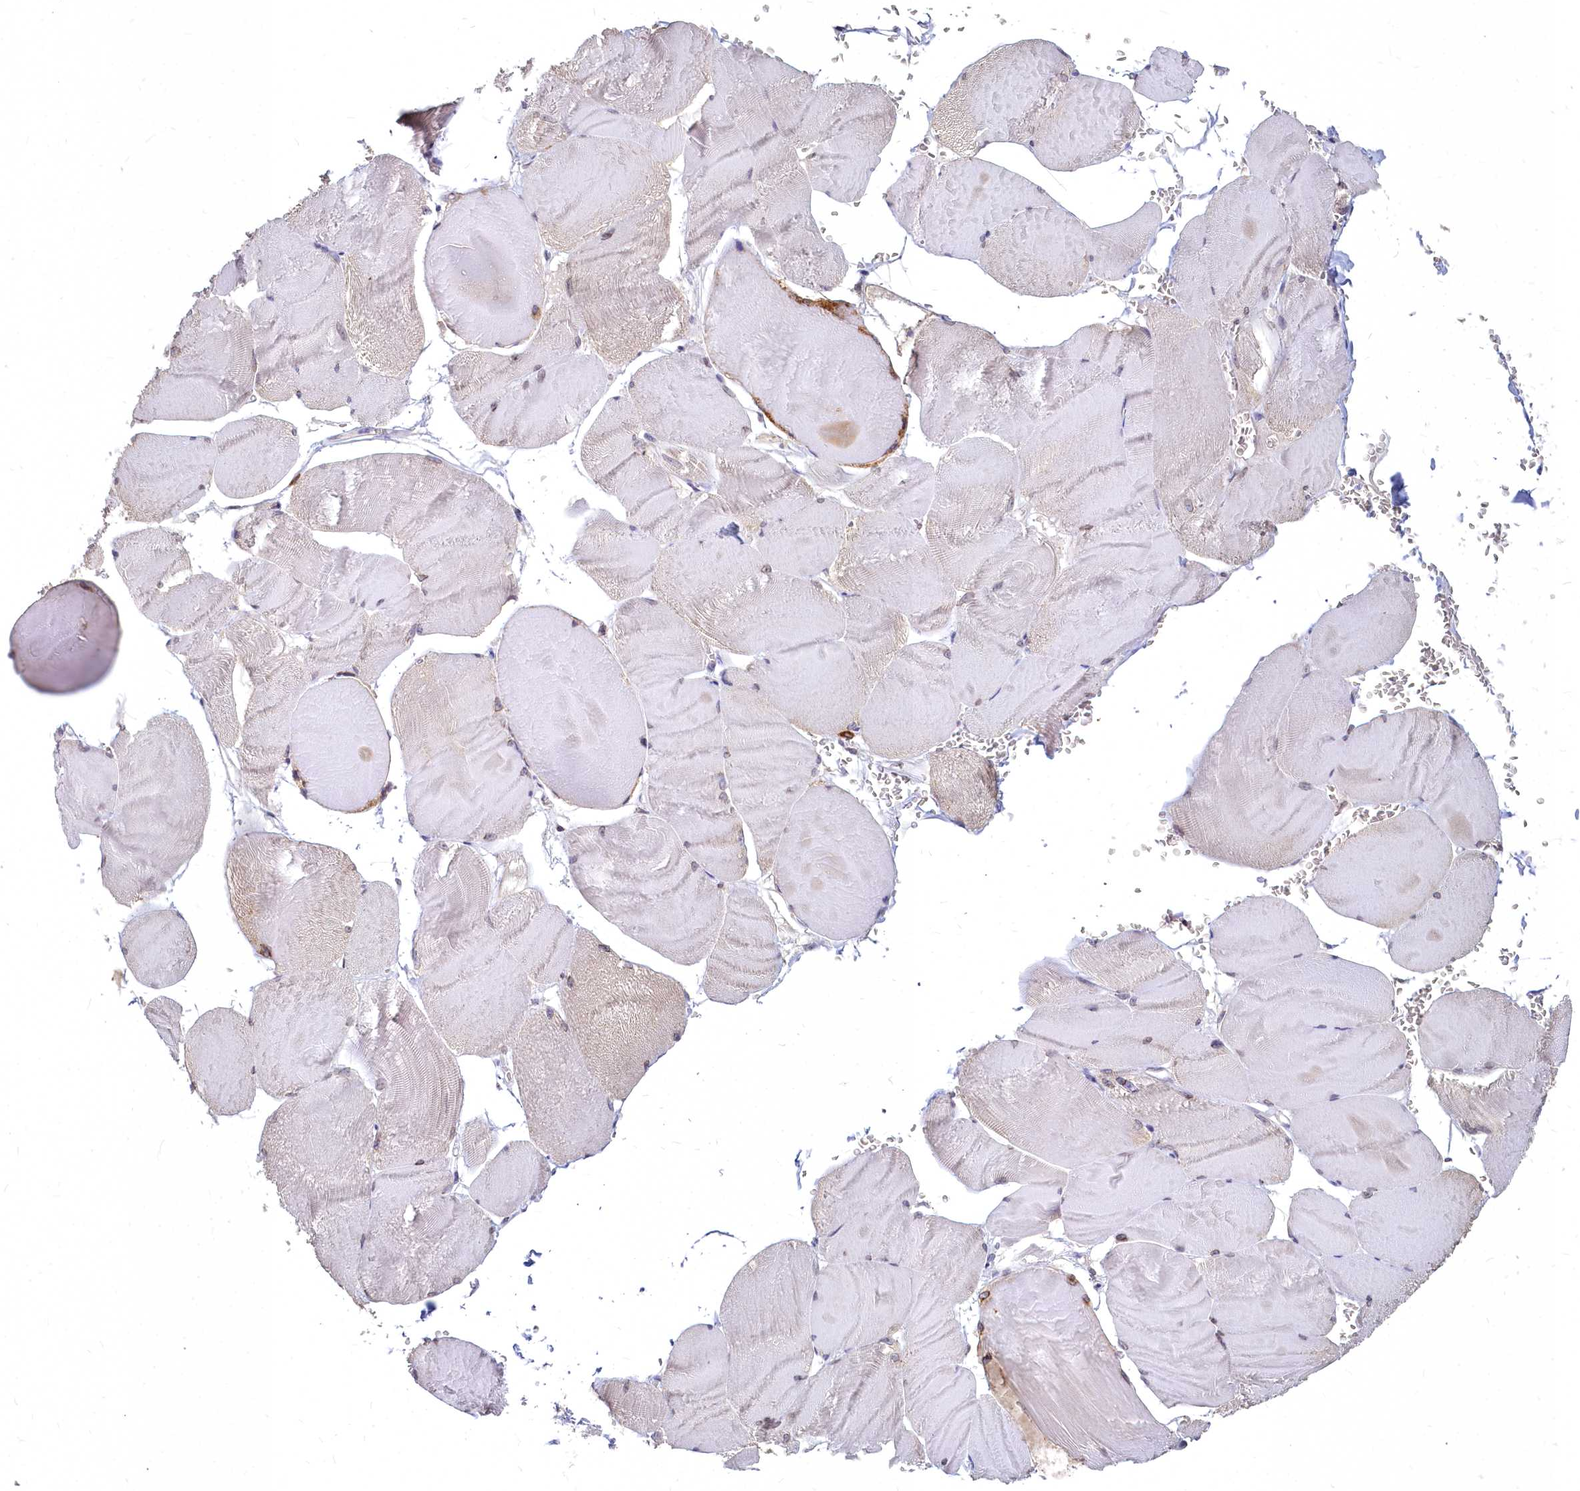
{"staining": {"intensity": "negative", "quantity": "none", "location": "none"}, "tissue": "skeletal muscle", "cell_type": "Myocytes", "image_type": "normal", "snomed": [{"axis": "morphology", "description": "Normal tissue, NOS"}, {"axis": "morphology", "description": "Basal cell carcinoma"}, {"axis": "topography", "description": "Skeletal muscle"}], "caption": "Immunohistochemistry micrograph of unremarkable skeletal muscle: human skeletal muscle stained with DAB (3,3'-diaminobenzidine) shows no significant protein positivity in myocytes.", "gene": "NOXA1", "patient": {"sex": "female", "age": 64}}